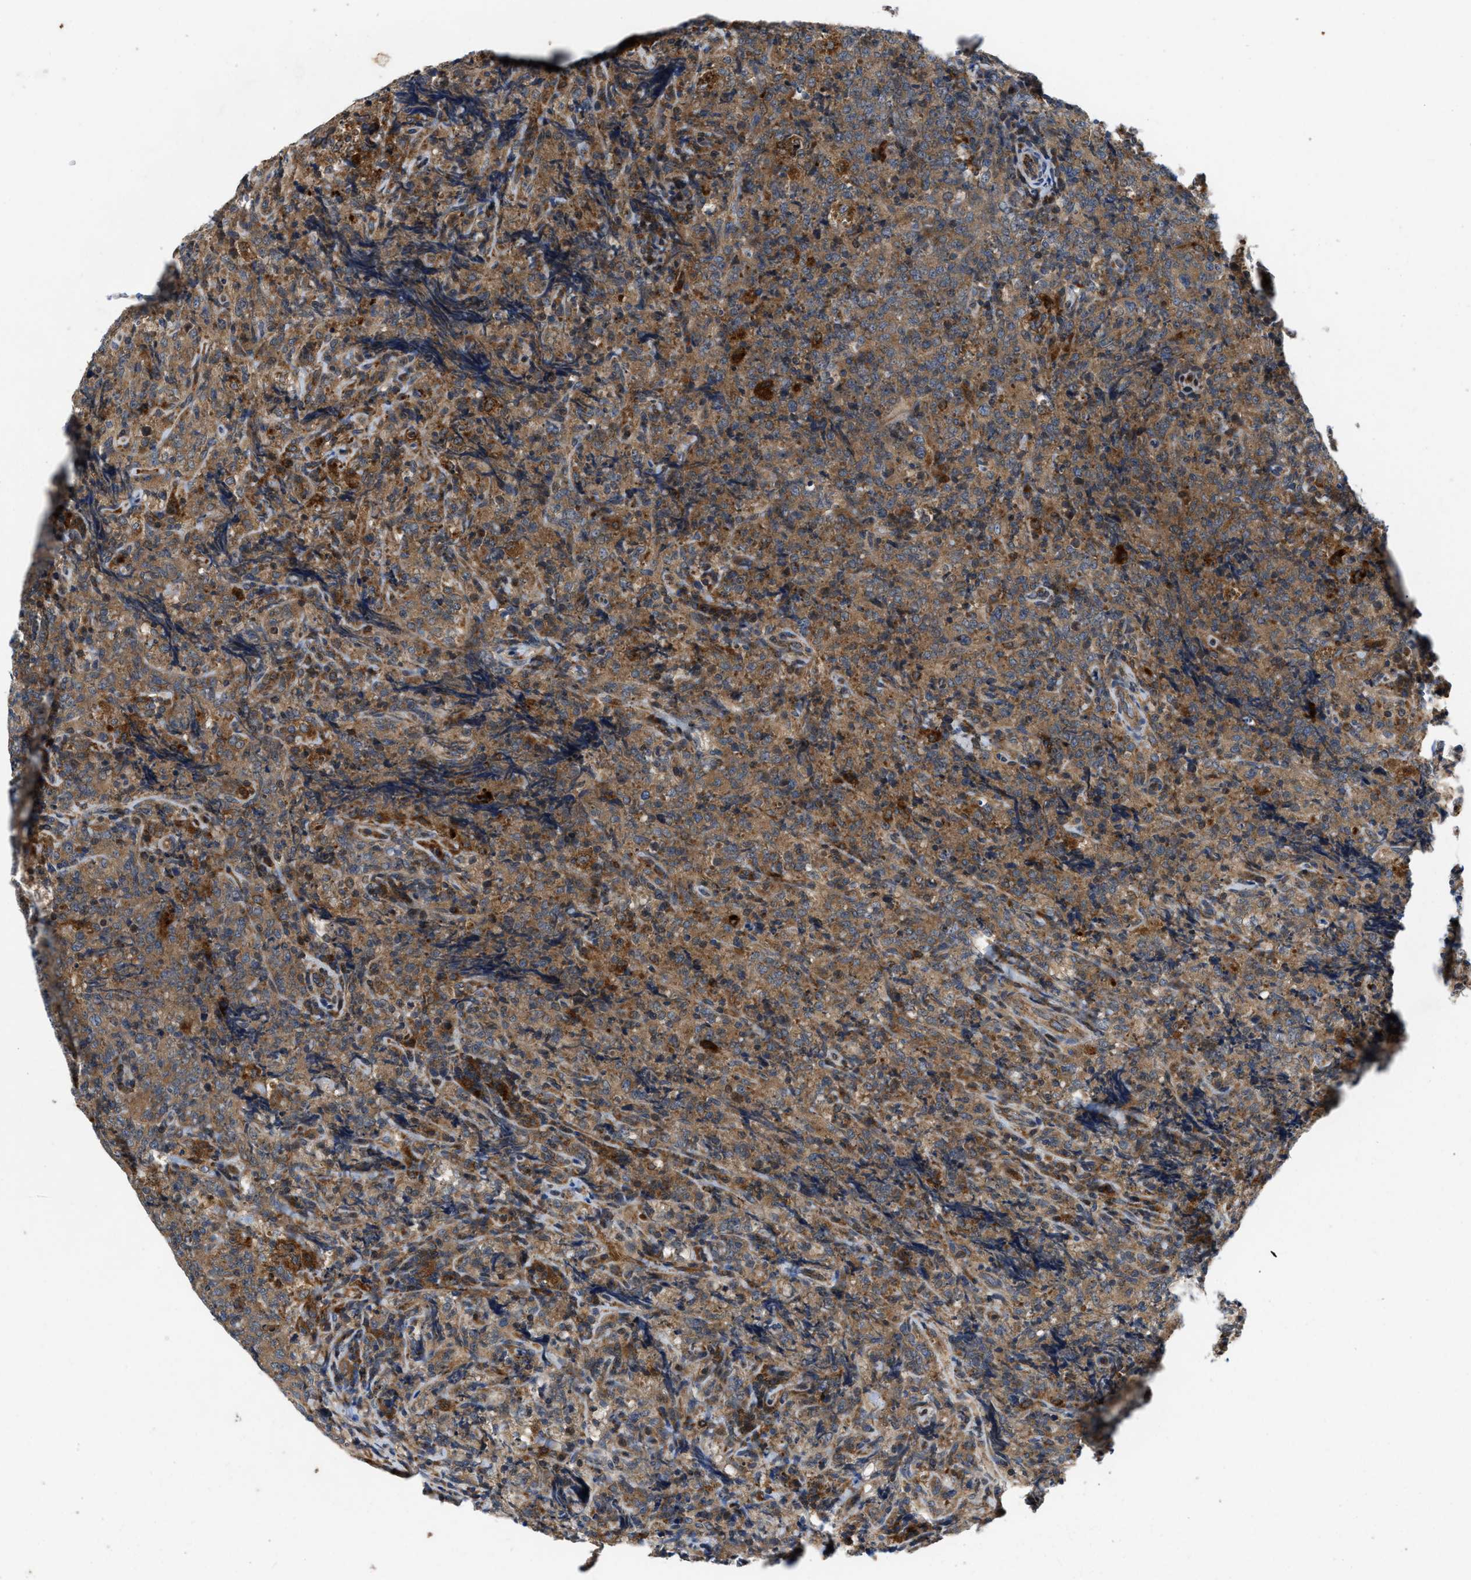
{"staining": {"intensity": "moderate", "quantity": ">75%", "location": "cytoplasmic/membranous"}, "tissue": "lymphoma", "cell_type": "Tumor cells", "image_type": "cancer", "snomed": [{"axis": "morphology", "description": "Malignant lymphoma, non-Hodgkin's type, High grade"}, {"axis": "topography", "description": "Tonsil"}], "caption": "The micrograph reveals staining of lymphoma, revealing moderate cytoplasmic/membranous protein expression (brown color) within tumor cells.", "gene": "ENPP4", "patient": {"sex": "female", "age": 36}}